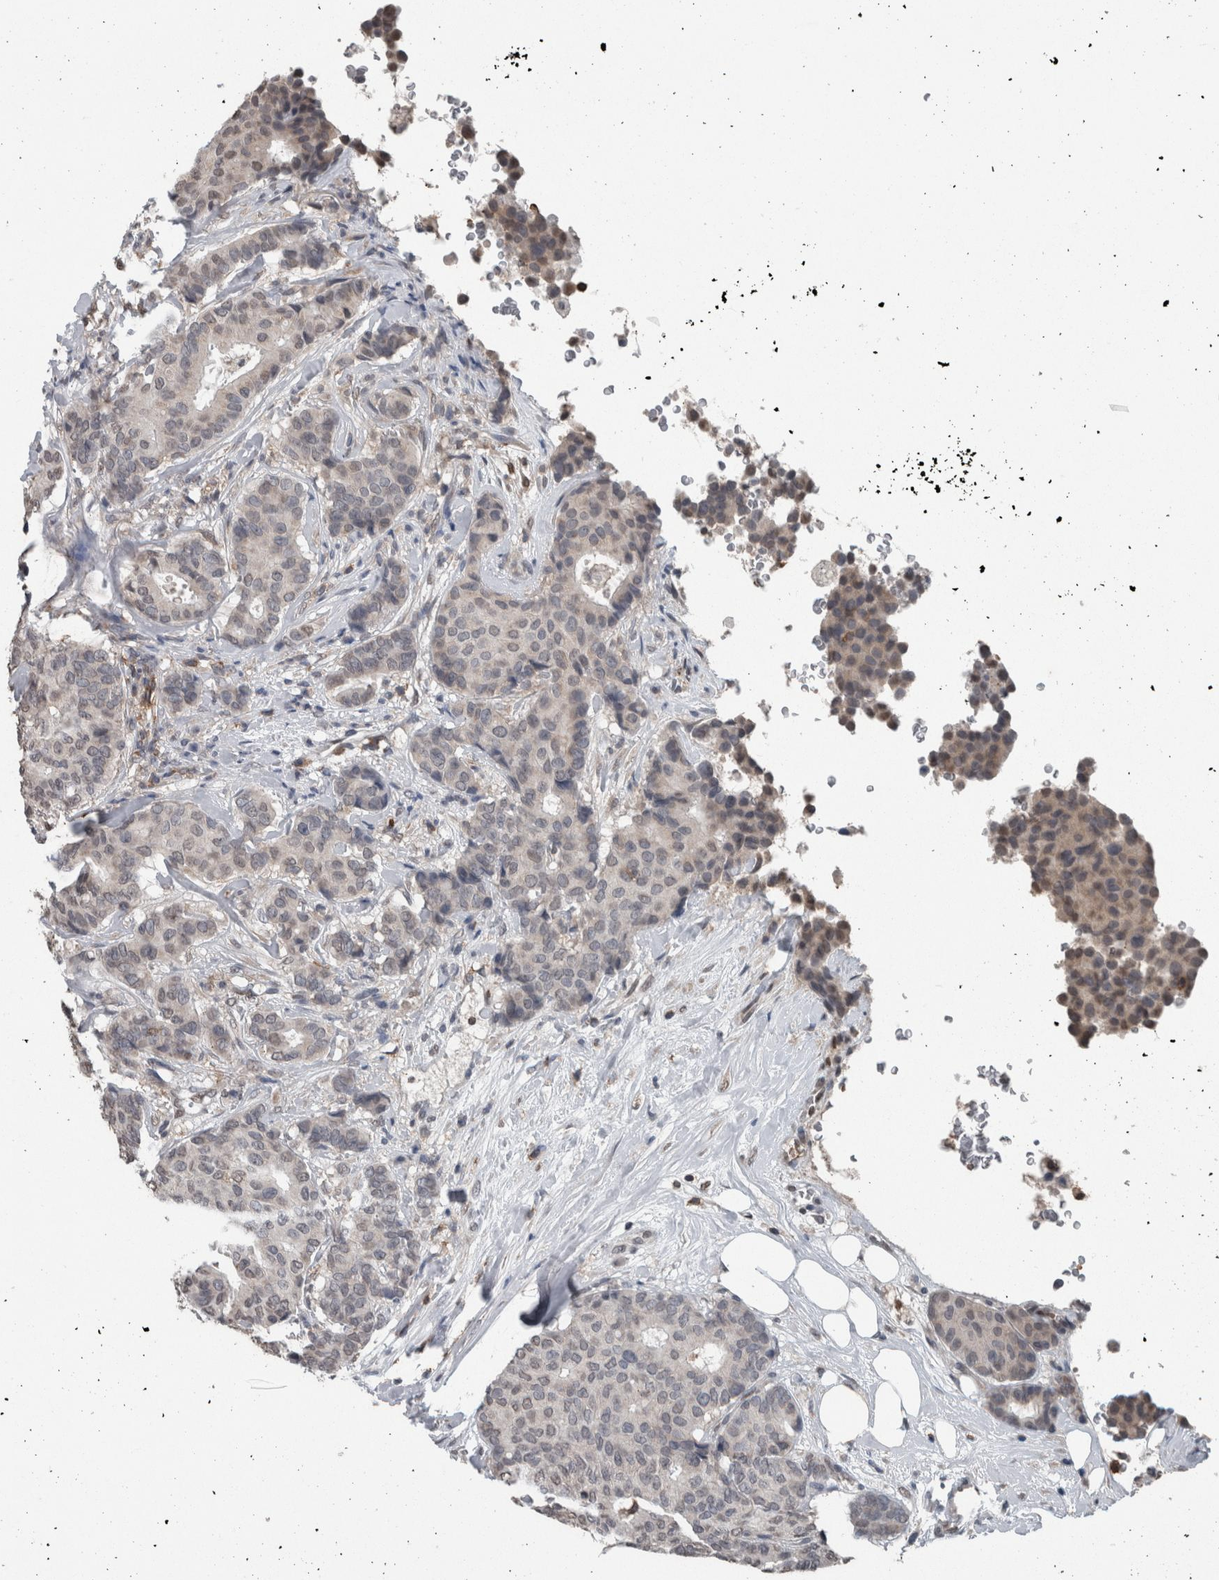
{"staining": {"intensity": "negative", "quantity": "none", "location": "none"}, "tissue": "breast cancer", "cell_type": "Tumor cells", "image_type": "cancer", "snomed": [{"axis": "morphology", "description": "Duct carcinoma"}, {"axis": "topography", "description": "Breast"}], "caption": "Human breast cancer stained for a protein using IHC demonstrates no positivity in tumor cells.", "gene": "MAFF", "patient": {"sex": "female", "age": 75}}